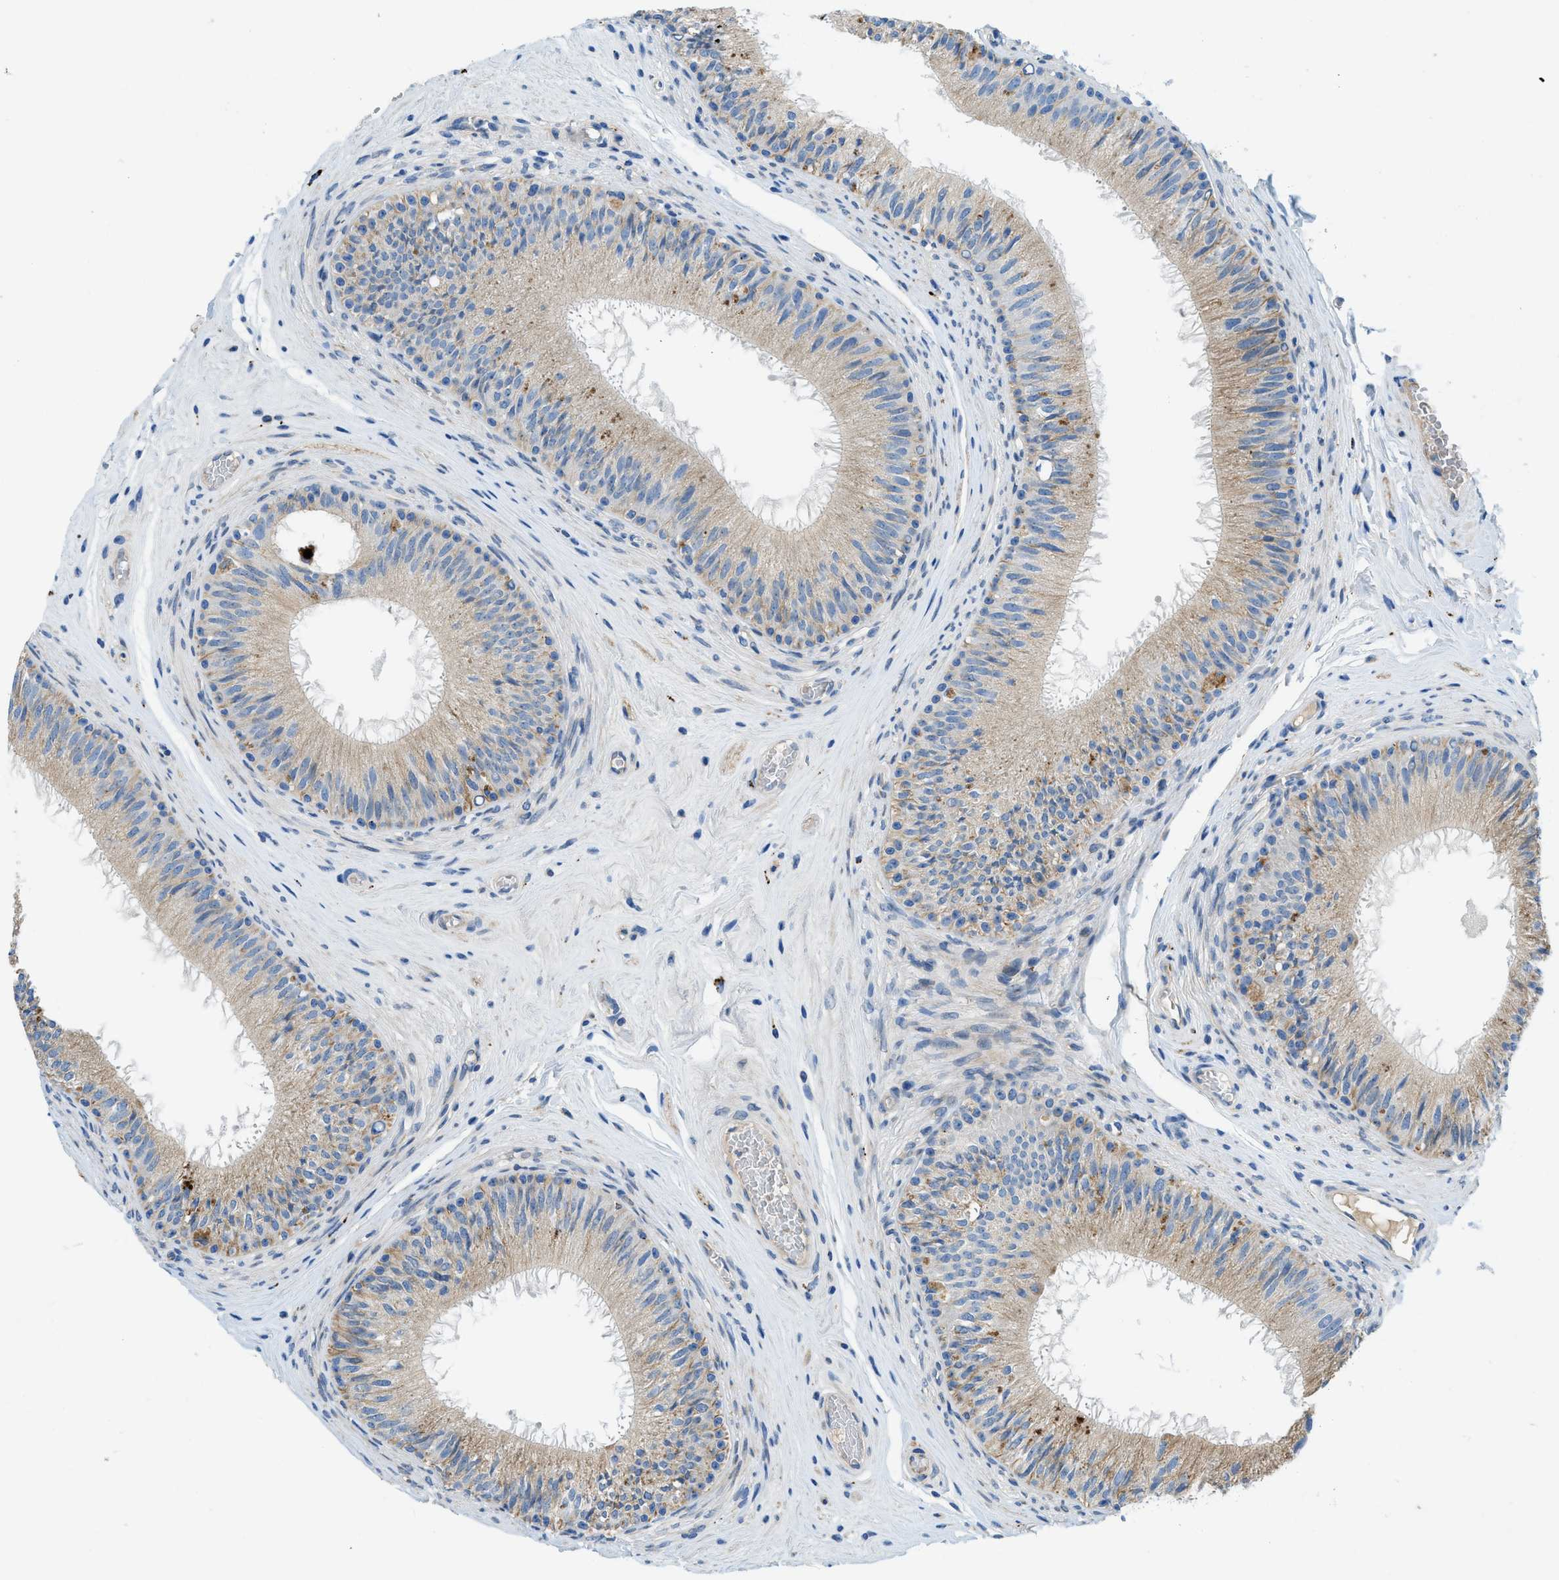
{"staining": {"intensity": "moderate", "quantity": ">75%", "location": "cytoplasmic/membranous"}, "tissue": "epididymis", "cell_type": "Glandular cells", "image_type": "normal", "snomed": [{"axis": "morphology", "description": "Normal tissue, NOS"}, {"axis": "topography", "description": "Testis"}, {"axis": "topography", "description": "Epididymis"}], "caption": "Moderate cytoplasmic/membranous protein expression is present in approximately >75% of glandular cells in epididymis.", "gene": "TMEM248", "patient": {"sex": "male", "age": 36}}